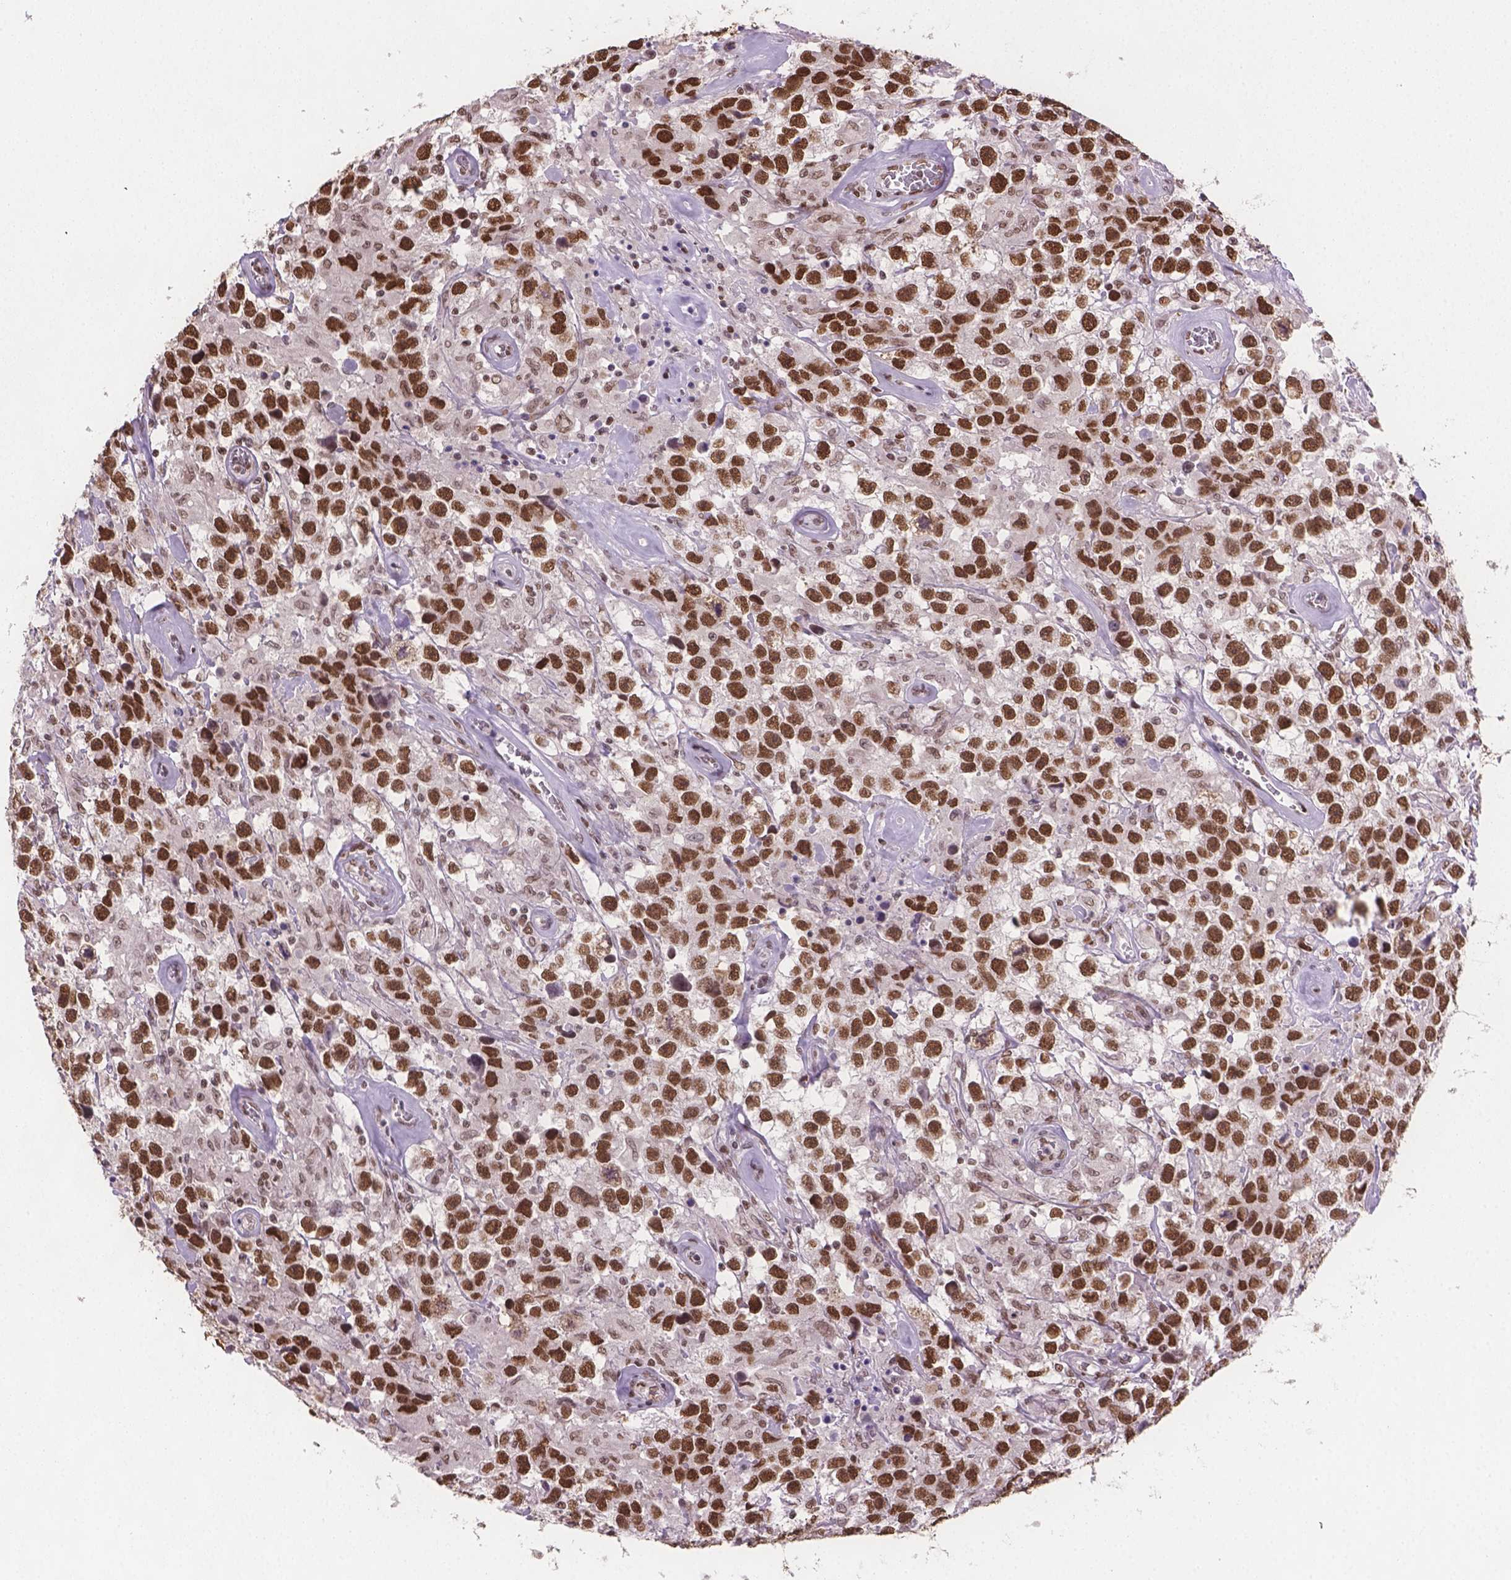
{"staining": {"intensity": "strong", "quantity": ">75%", "location": "nuclear"}, "tissue": "testis cancer", "cell_type": "Tumor cells", "image_type": "cancer", "snomed": [{"axis": "morphology", "description": "Seminoma, NOS"}, {"axis": "topography", "description": "Testis"}], "caption": "This photomicrograph displays testis cancer (seminoma) stained with IHC to label a protein in brown. The nuclear of tumor cells show strong positivity for the protein. Nuclei are counter-stained blue.", "gene": "FANCE", "patient": {"sex": "male", "age": 43}}